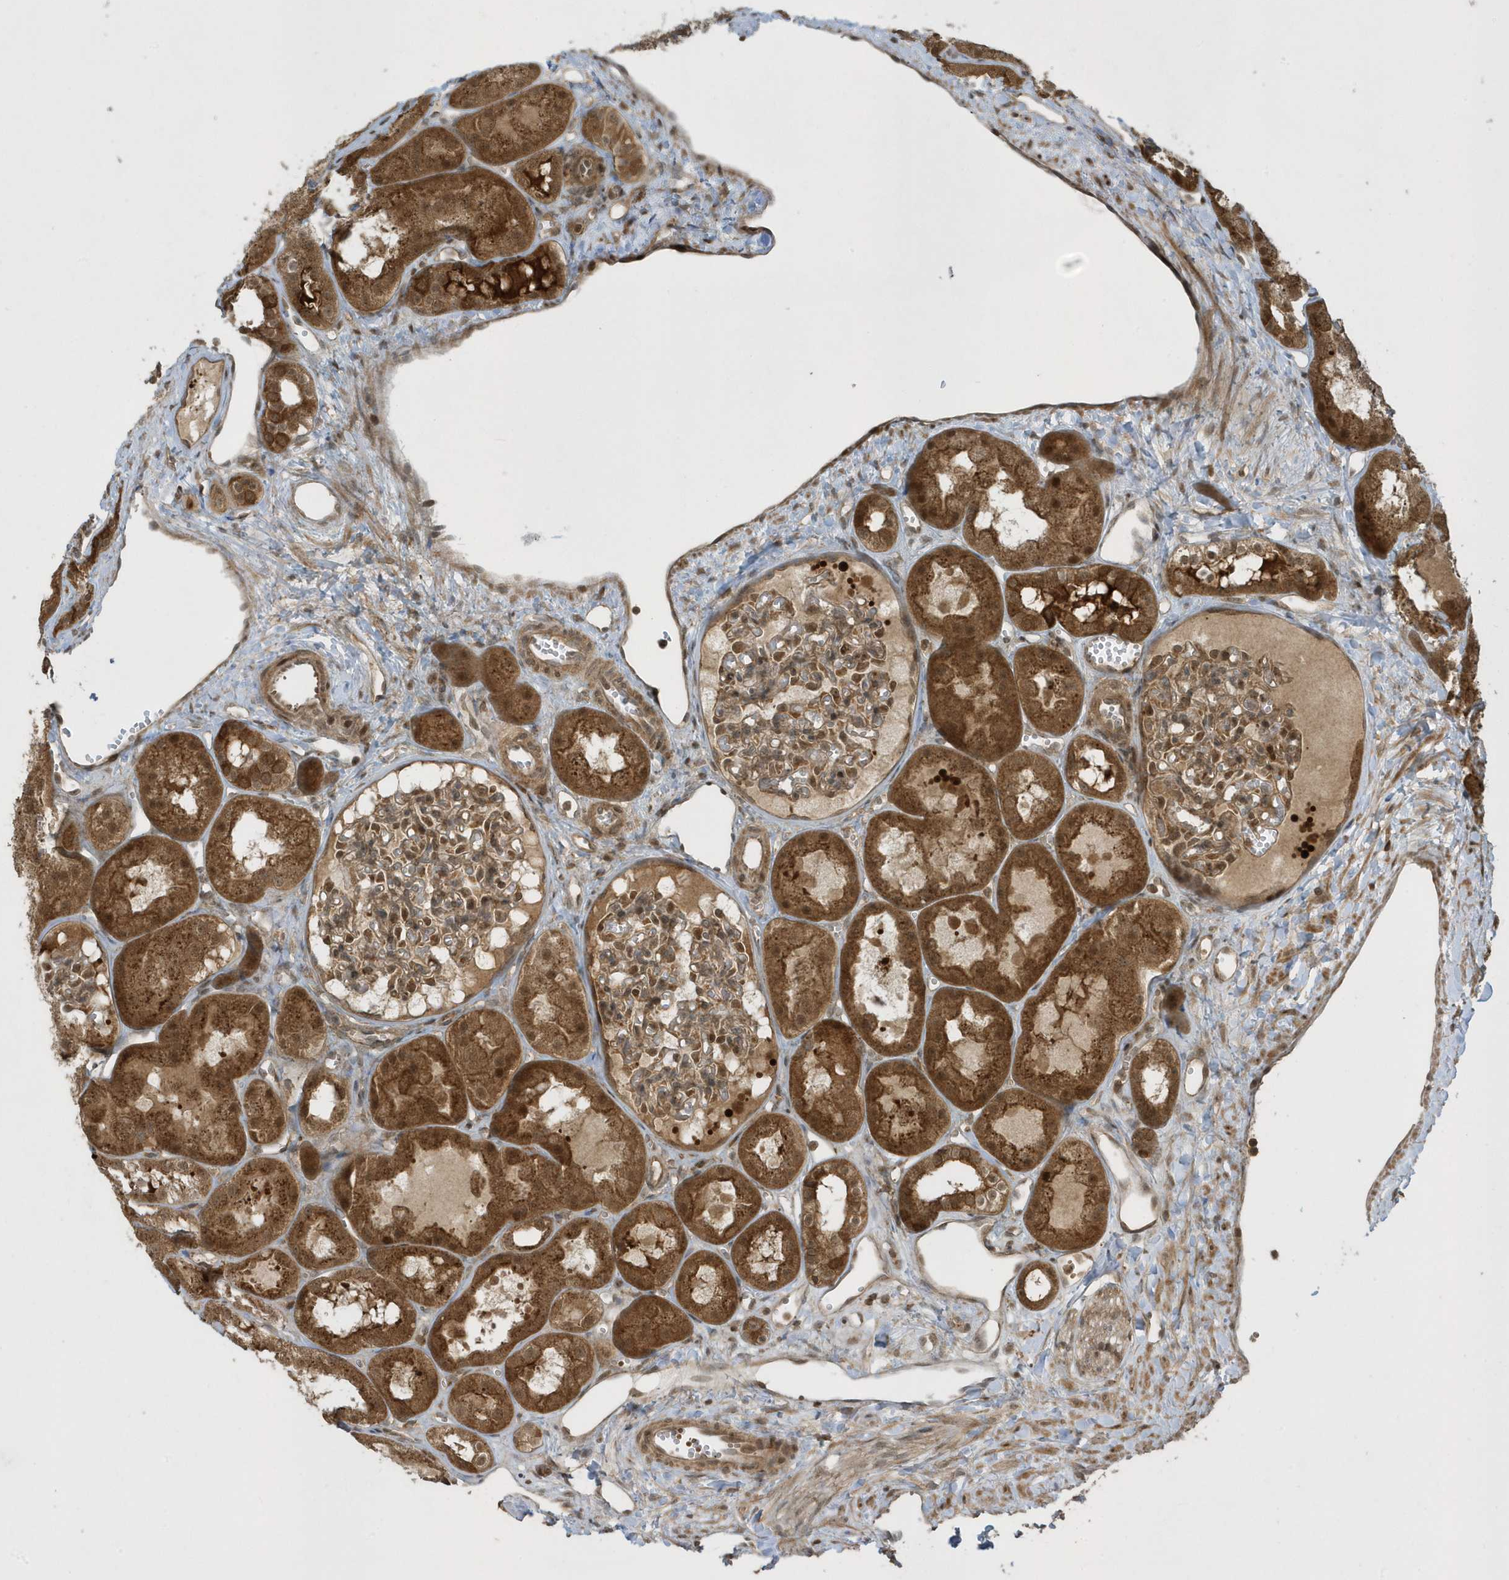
{"staining": {"intensity": "moderate", "quantity": ">75%", "location": "cytoplasmic/membranous,nuclear"}, "tissue": "kidney", "cell_type": "Cells in glomeruli", "image_type": "normal", "snomed": [{"axis": "morphology", "description": "Normal tissue, NOS"}, {"axis": "topography", "description": "Kidney"}], "caption": "Cells in glomeruli display medium levels of moderate cytoplasmic/membranous,nuclear expression in about >75% of cells in unremarkable human kidney.", "gene": "STAMBP", "patient": {"sex": "male", "age": 16}}